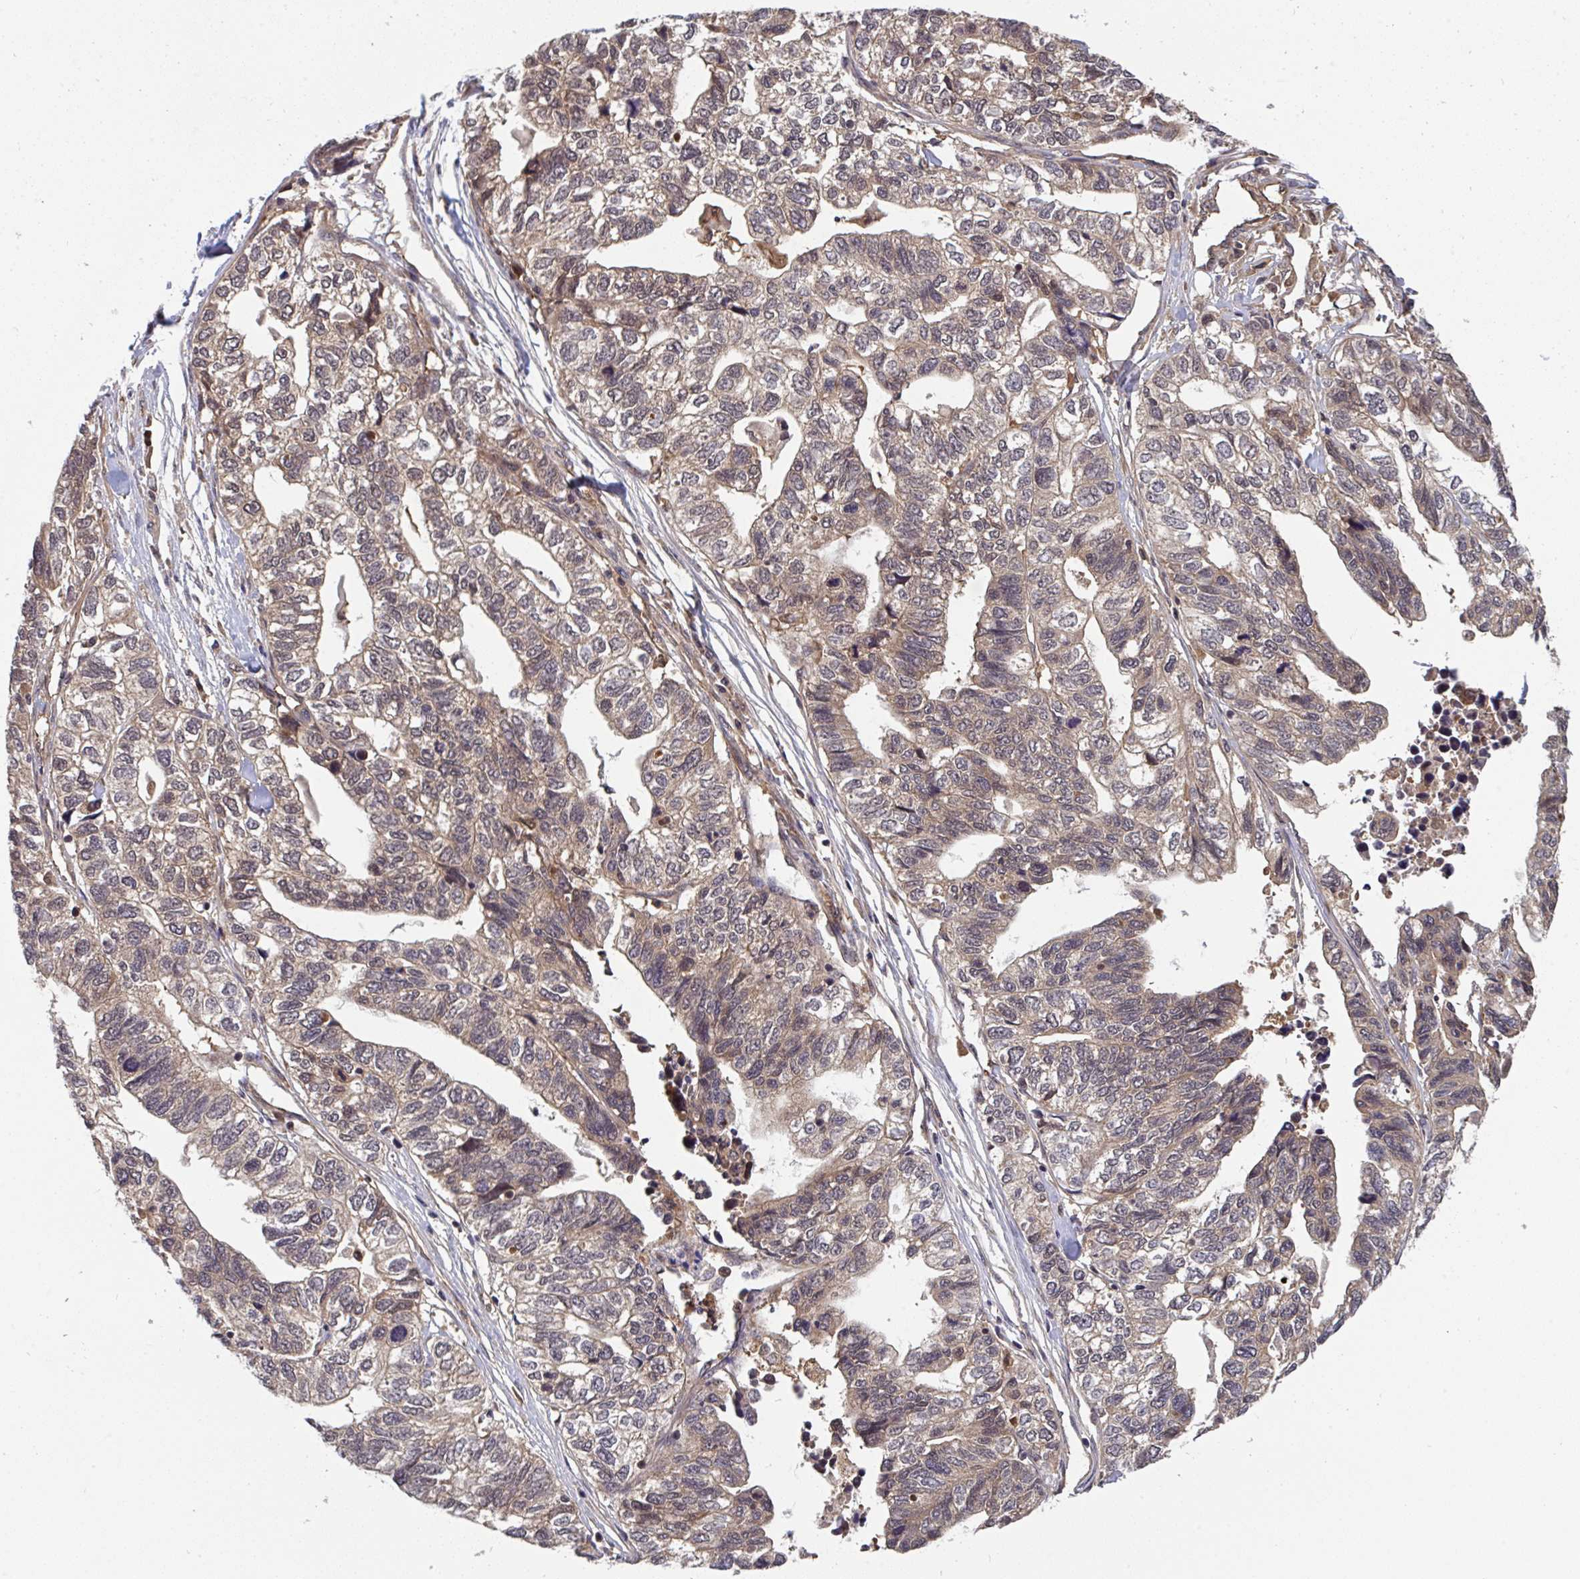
{"staining": {"intensity": "weak", "quantity": ">75%", "location": "cytoplasmic/membranous,nuclear"}, "tissue": "stomach cancer", "cell_type": "Tumor cells", "image_type": "cancer", "snomed": [{"axis": "morphology", "description": "Adenocarcinoma, NOS"}, {"axis": "topography", "description": "Stomach, upper"}], "caption": "Stomach adenocarcinoma stained for a protein demonstrates weak cytoplasmic/membranous and nuclear positivity in tumor cells.", "gene": "TIGAR", "patient": {"sex": "female", "age": 67}}